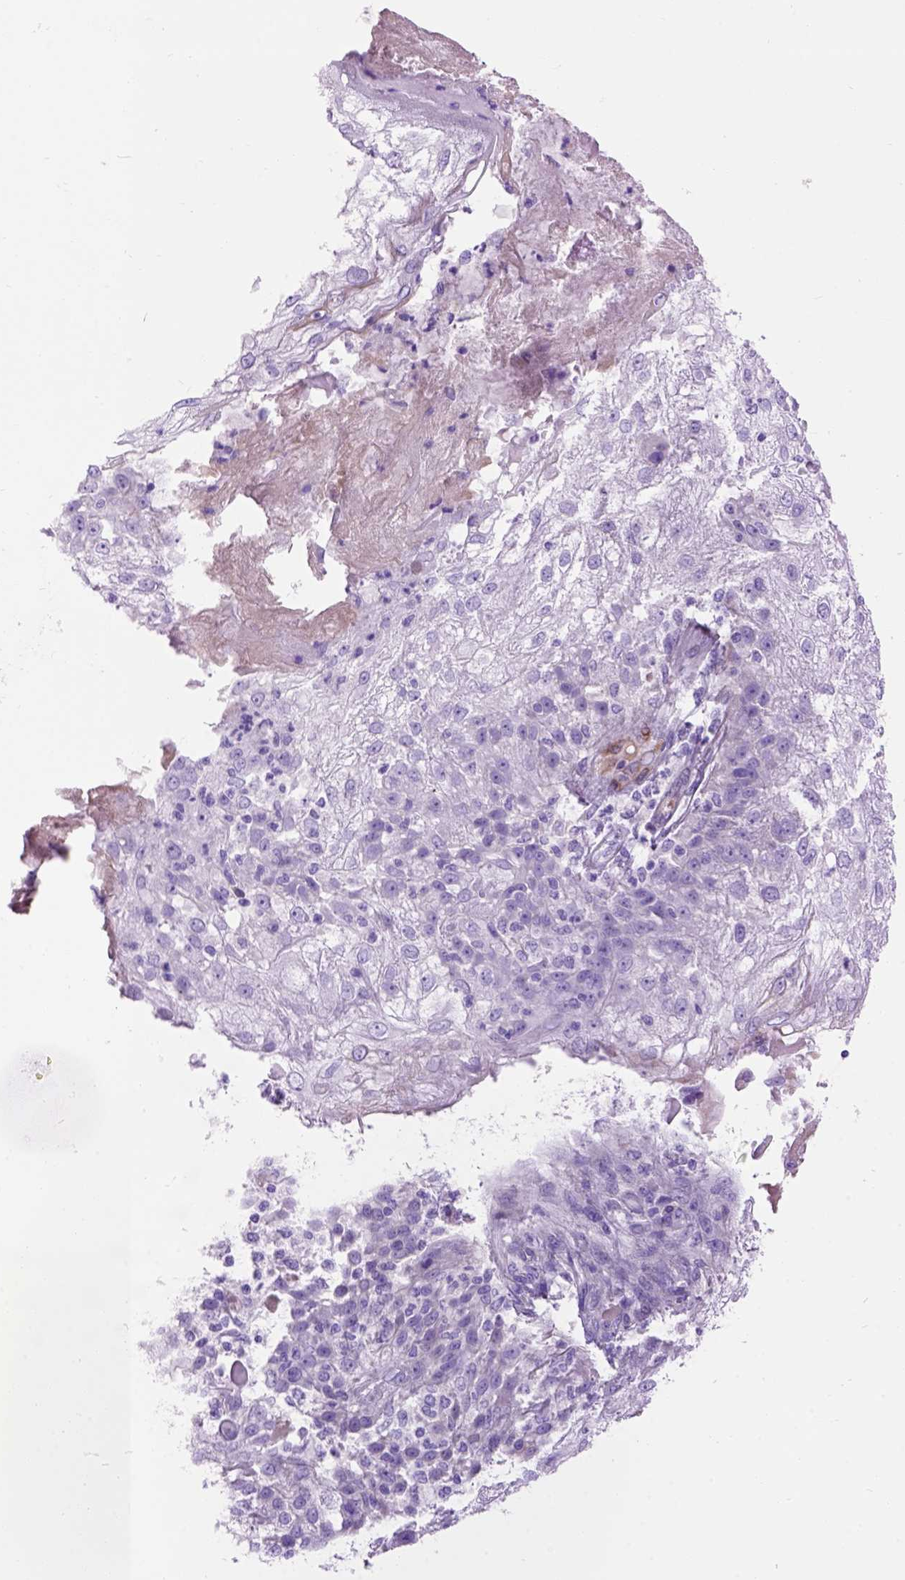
{"staining": {"intensity": "negative", "quantity": "none", "location": "none"}, "tissue": "skin cancer", "cell_type": "Tumor cells", "image_type": "cancer", "snomed": [{"axis": "morphology", "description": "Normal tissue, NOS"}, {"axis": "morphology", "description": "Squamous cell carcinoma, NOS"}, {"axis": "topography", "description": "Skin"}], "caption": "IHC image of neoplastic tissue: squamous cell carcinoma (skin) stained with DAB demonstrates no significant protein expression in tumor cells.", "gene": "MAPT", "patient": {"sex": "female", "age": 83}}